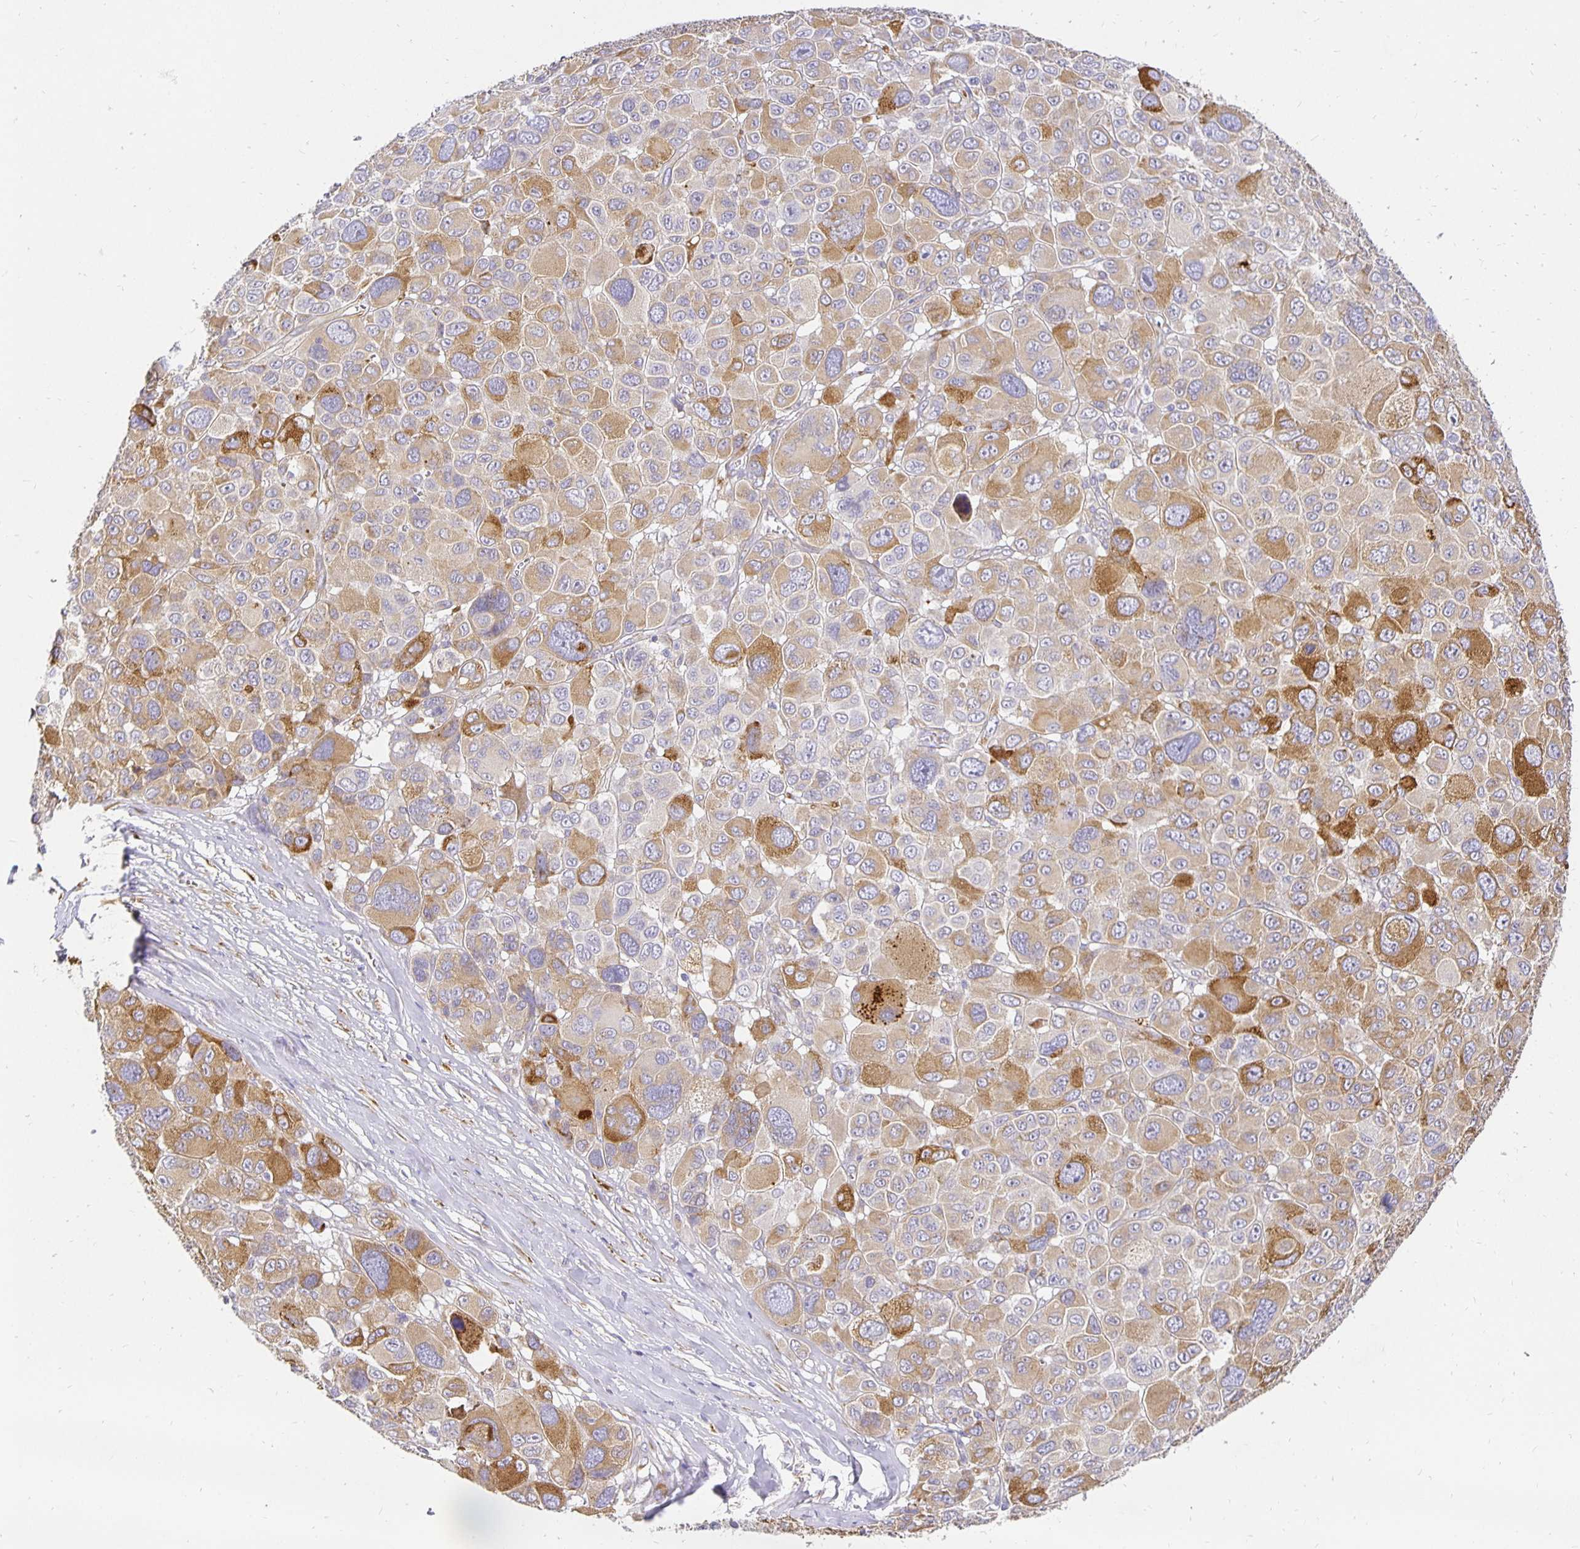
{"staining": {"intensity": "moderate", "quantity": ">75%", "location": "cytoplasmic/membranous"}, "tissue": "melanoma", "cell_type": "Tumor cells", "image_type": "cancer", "snomed": [{"axis": "morphology", "description": "Malignant melanoma, NOS"}, {"axis": "topography", "description": "Skin"}], "caption": "A high-resolution micrograph shows immunohistochemistry staining of melanoma, which exhibits moderate cytoplasmic/membranous expression in approximately >75% of tumor cells.", "gene": "PLOD1", "patient": {"sex": "female", "age": 66}}